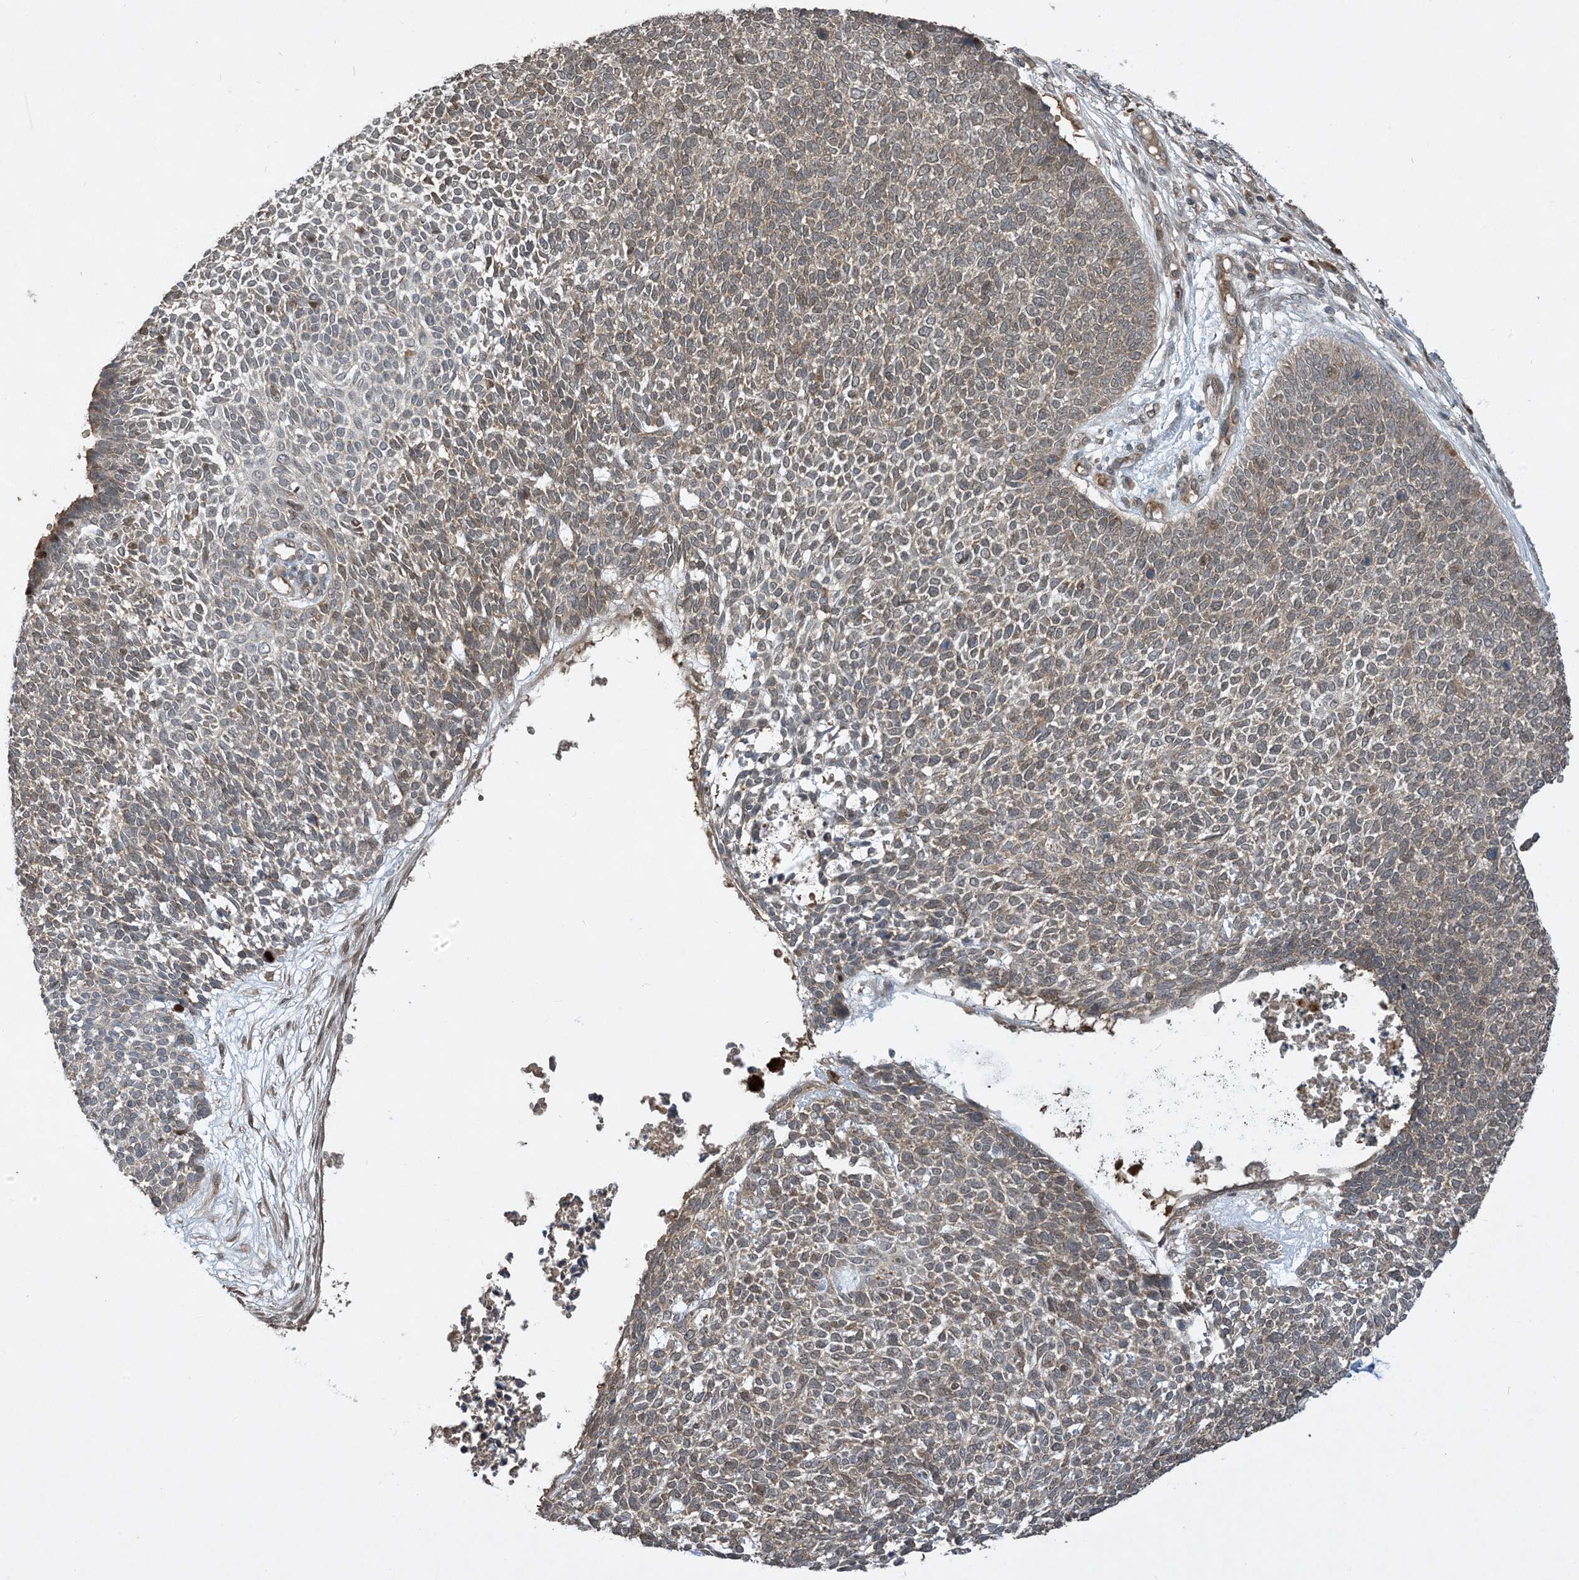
{"staining": {"intensity": "weak", "quantity": "25%-75%", "location": "cytoplasmic/membranous"}, "tissue": "skin cancer", "cell_type": "Tumor cells", "image_type": "cancer", "snomed": [{"axis": "morphology", "description": "Basal cell carcinoma"}, {"axis": "topography", "description": "Skin"}], "caption": "Immunohistochemistry (IHC) image of skin cancer stained for a protein (brown), which demonstrates low levels of weak cytoplasmic/membranous expression in about 25%-75% of tumor cells.", "gene": "PUSL1", "patient": {"sex": "female", "age": 84}}